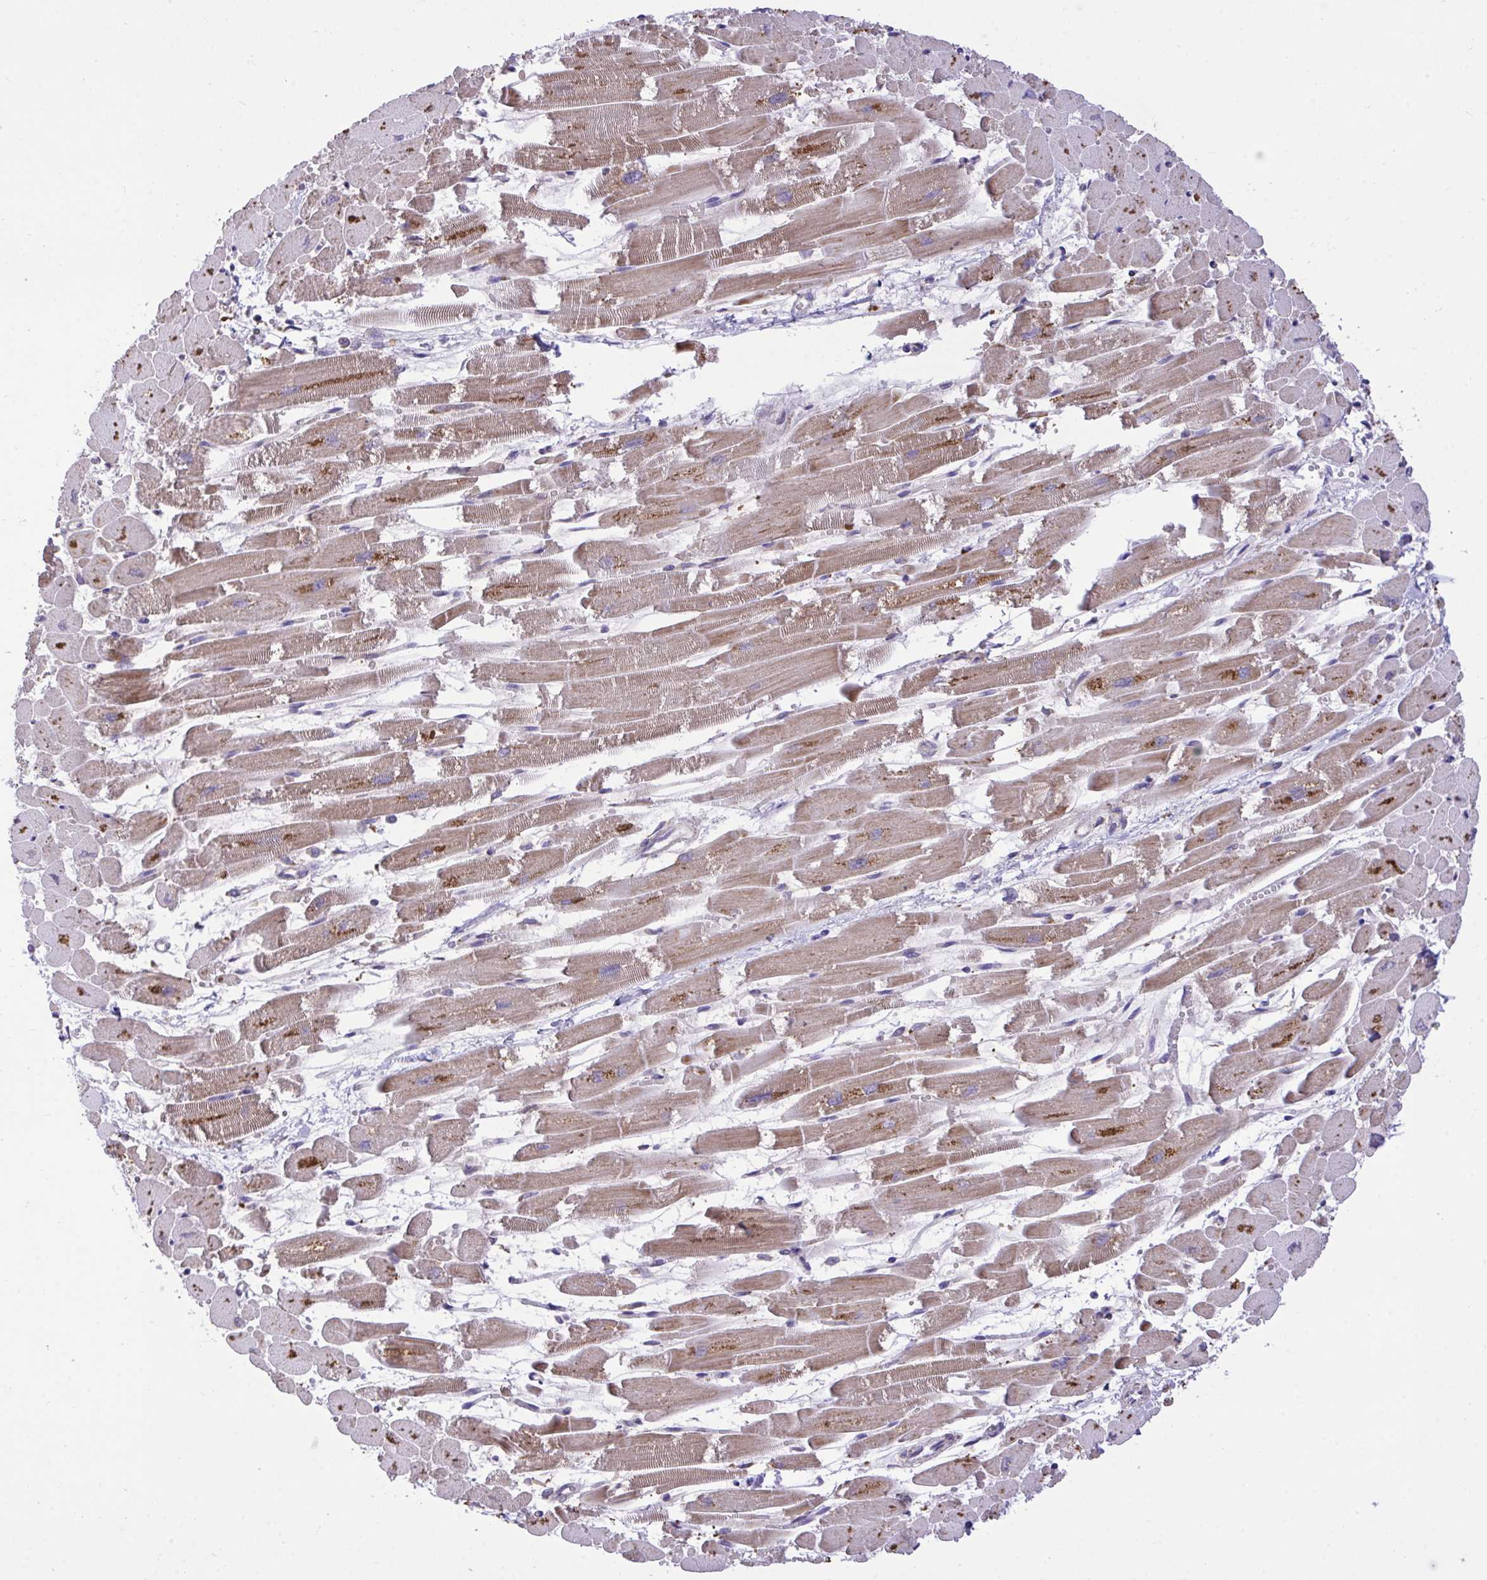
{"staining": {"intensity": "moderate", "quantity": ">75%", "location": "cytoplasmic/membranous"}, "tissue": "heart muscle", "cell_type": "Cardiomyocytes", "image_type": "normal", "snomed": [{"axis": "morphology", "description": "Normal tissue, NOS"}, {"axis": "topography", "description": "Heart"}], "caption": "Immunohistochemistry (IHC) micrograph of unremarkable human heart muscle stained for a protein (brown), which shows medium levels of moderate cytoplasmic/membranous expression in about >75% of cardiomyocytes.", "gene": "MPC2", "patient": {"sex": "female", "age": 52}}